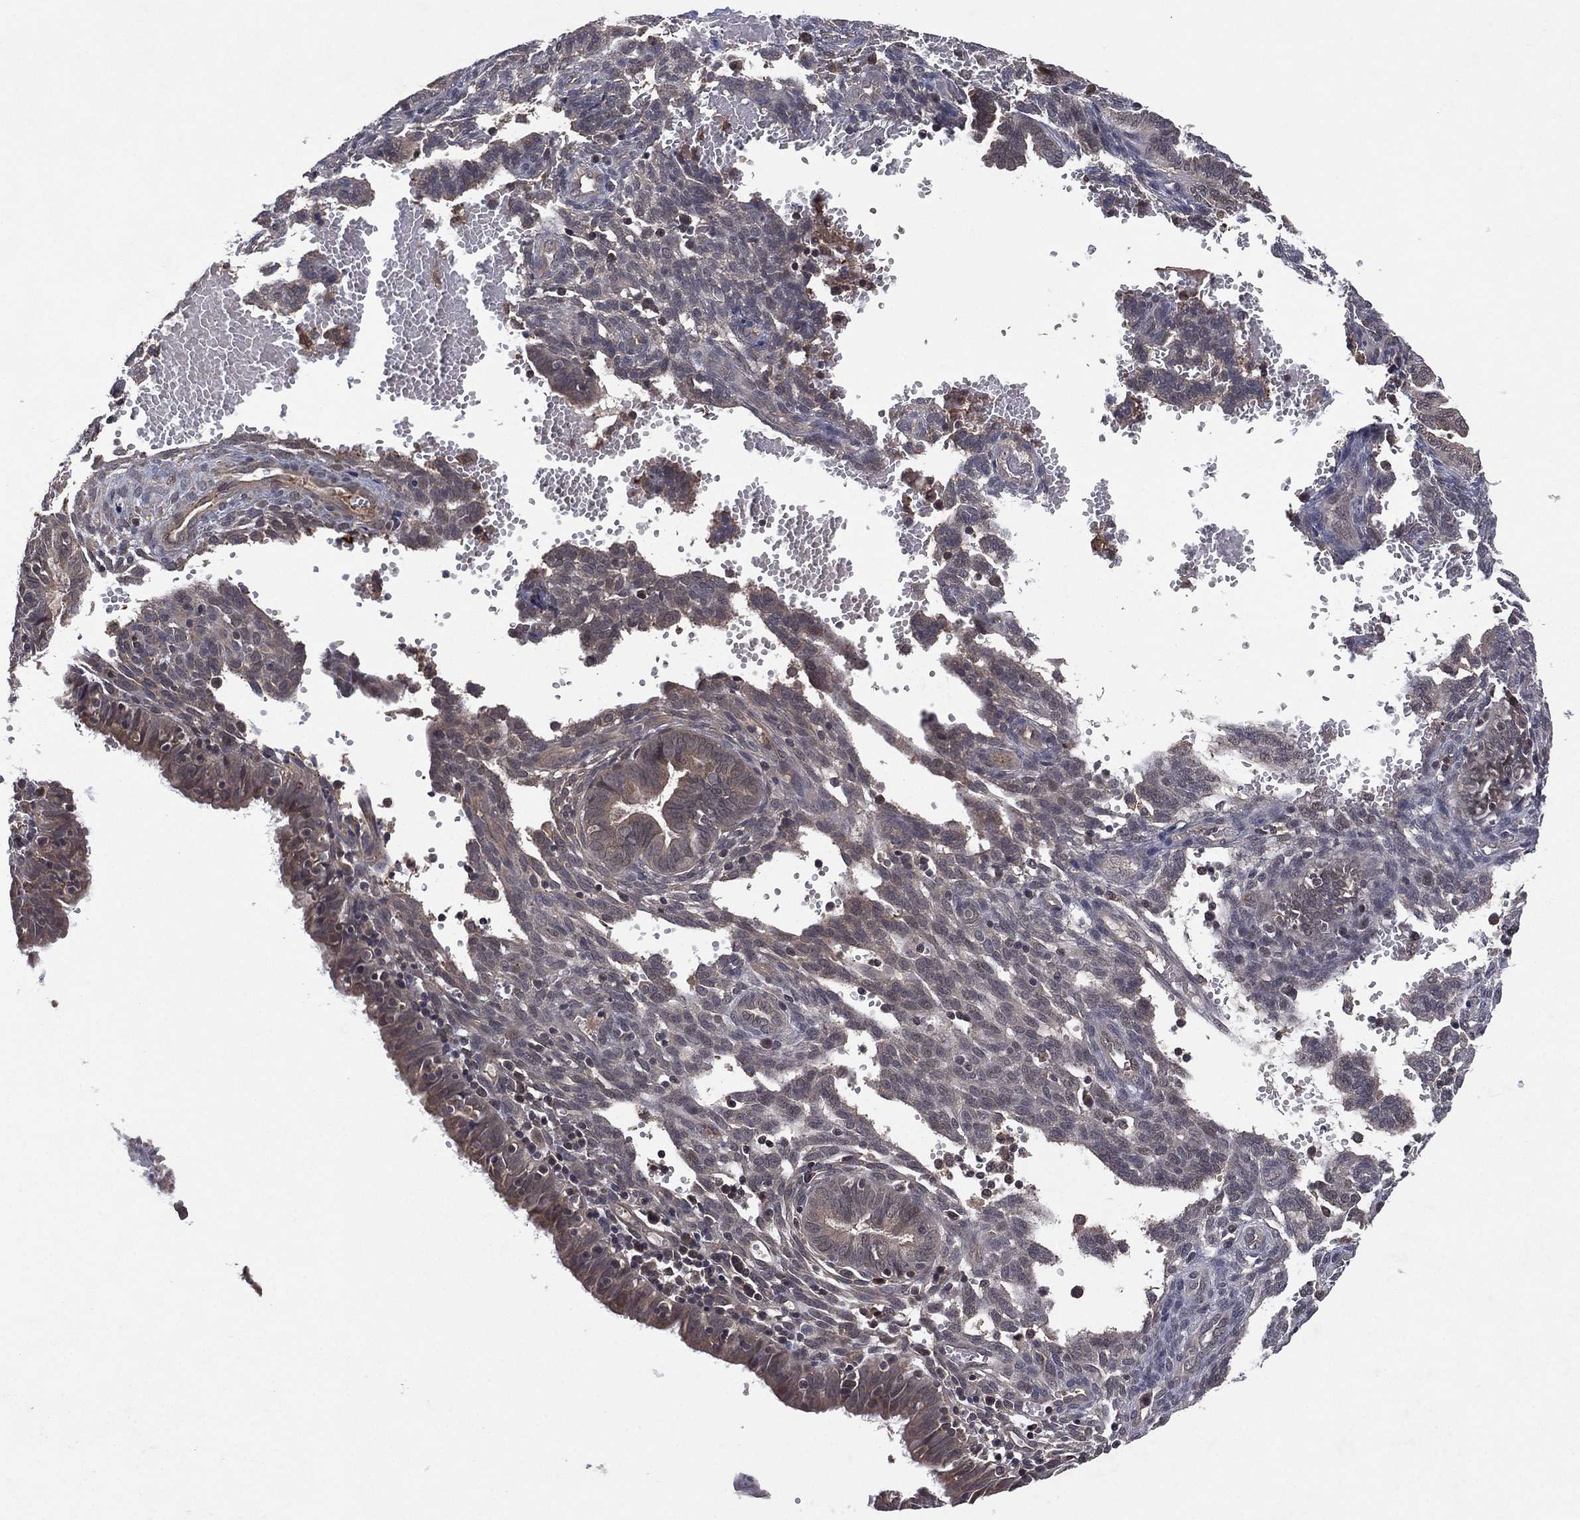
{"staining": {"intensity": "negative", "quantity": "none", "location": "none"}, "tissue": "endometrium", "cell_type": "Cells in endometrial stroma", "image_type": "normal", "snomed": [{"axis": "morphology", "description": "Normal tissue, NOS"}, {"axis": "topography", "description": "Endometrium"}], "caption": "IHC of normal human endometrium exhibits no positivity in cells in endometrial stroma. (Immunohistochemistry, brightfield microscopy, high magnification).", "gene": "ATG4B", "patient": {"sex": "female", "age": 42}}